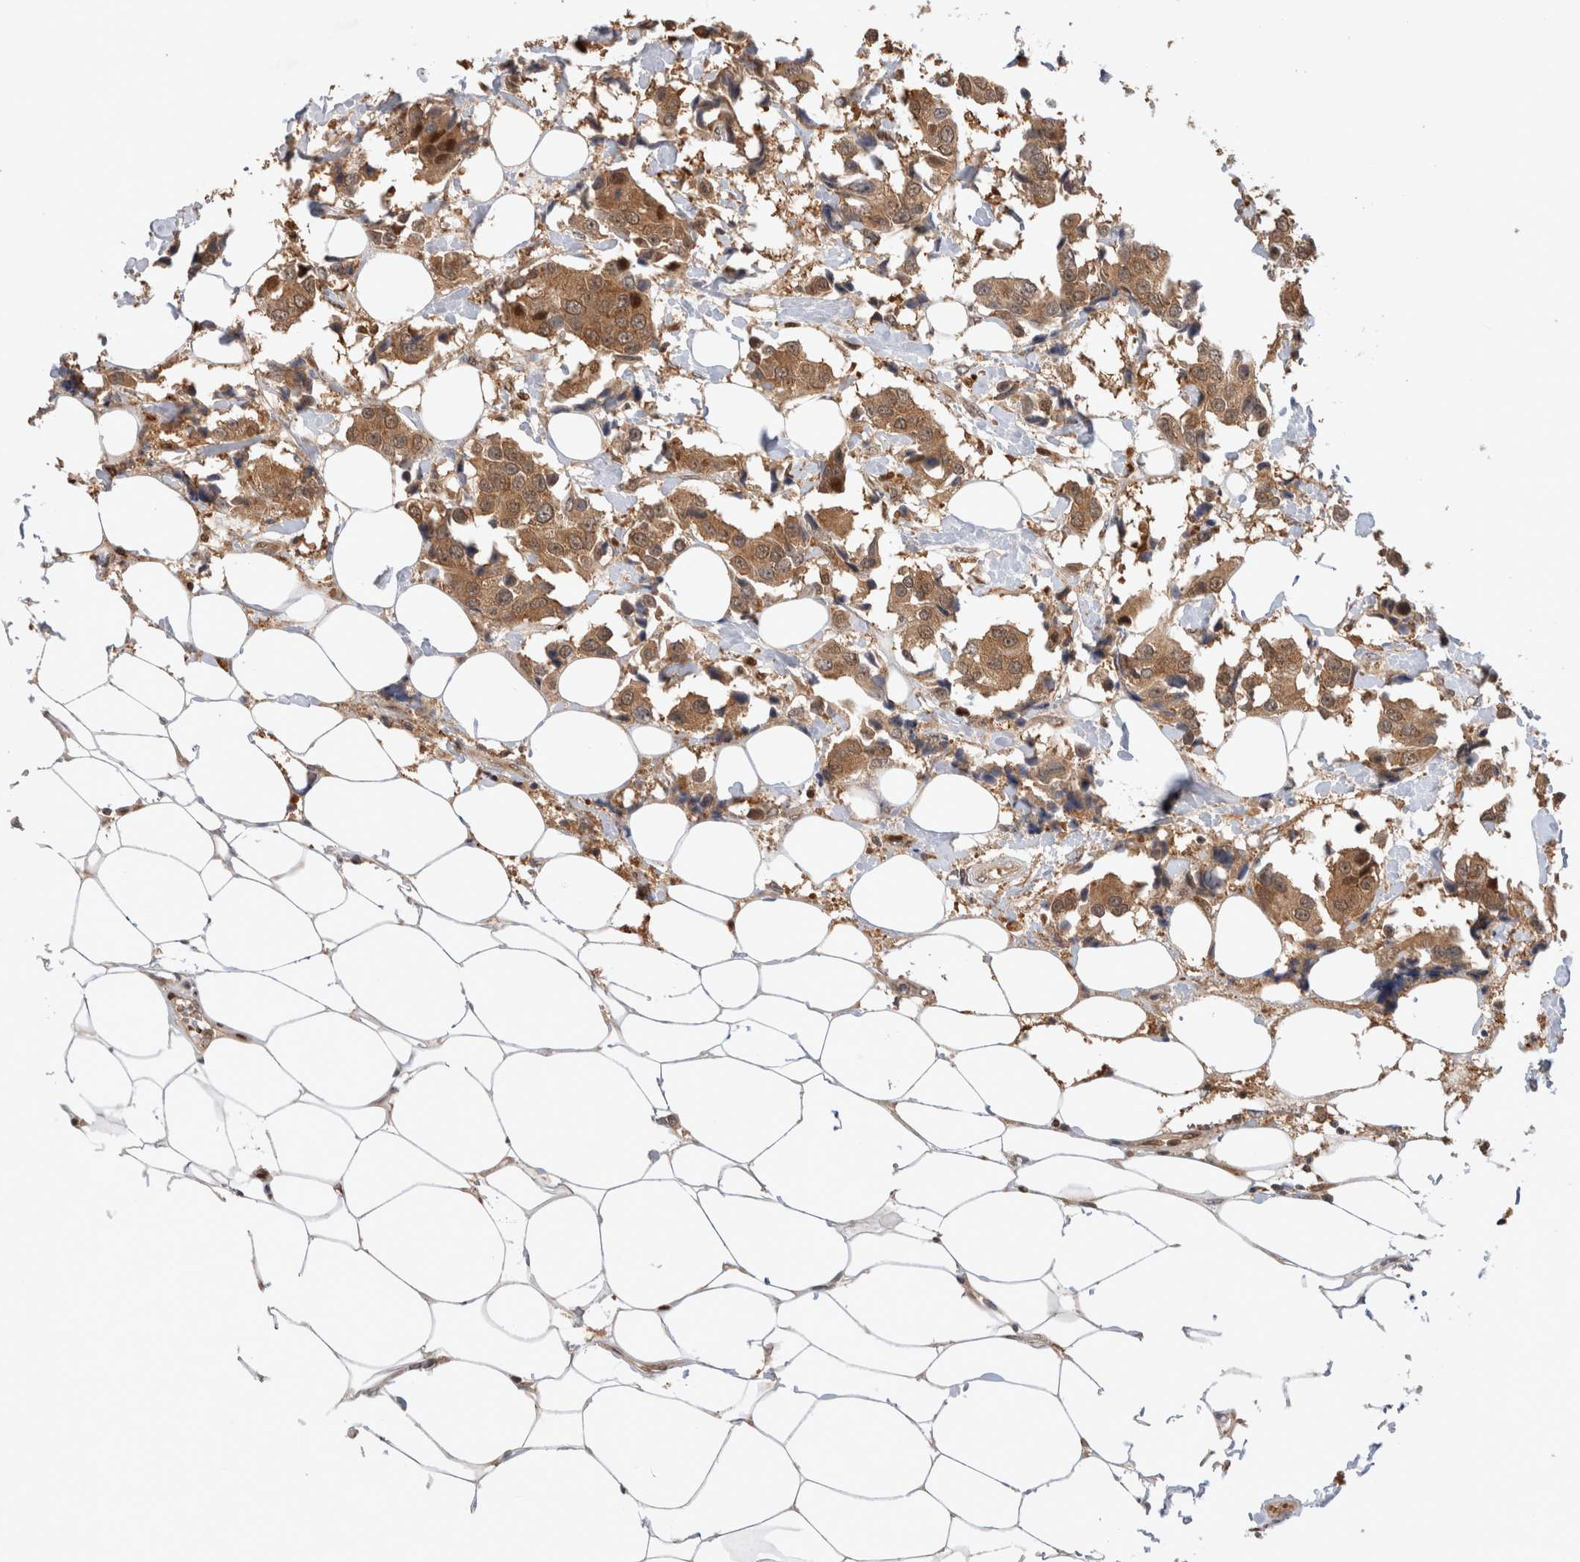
{"staining": {"intensity": "moderate", "quantity": ">75%", "location": "cytoplasmic/membranous"}, "tissue": "breast cancer", "cell_type": "Tumor cells", "image_type": "cancer", "snomed": [{"axis": "morphology", "description": "Normal tissue, NOS"}, {"axis": "morphology", "description": "Duct carcinoma"}, {"axis": "topography", "description": "Breast"}], "caption": "Brown immunohistochemical staining in breast intraductal carcinoma reveals moderate cytoplasmic/membranous positivity in about >75% of tumor cells.", "gene": "OTUD6B", "patient": {"sex": "female", "age": 39}}